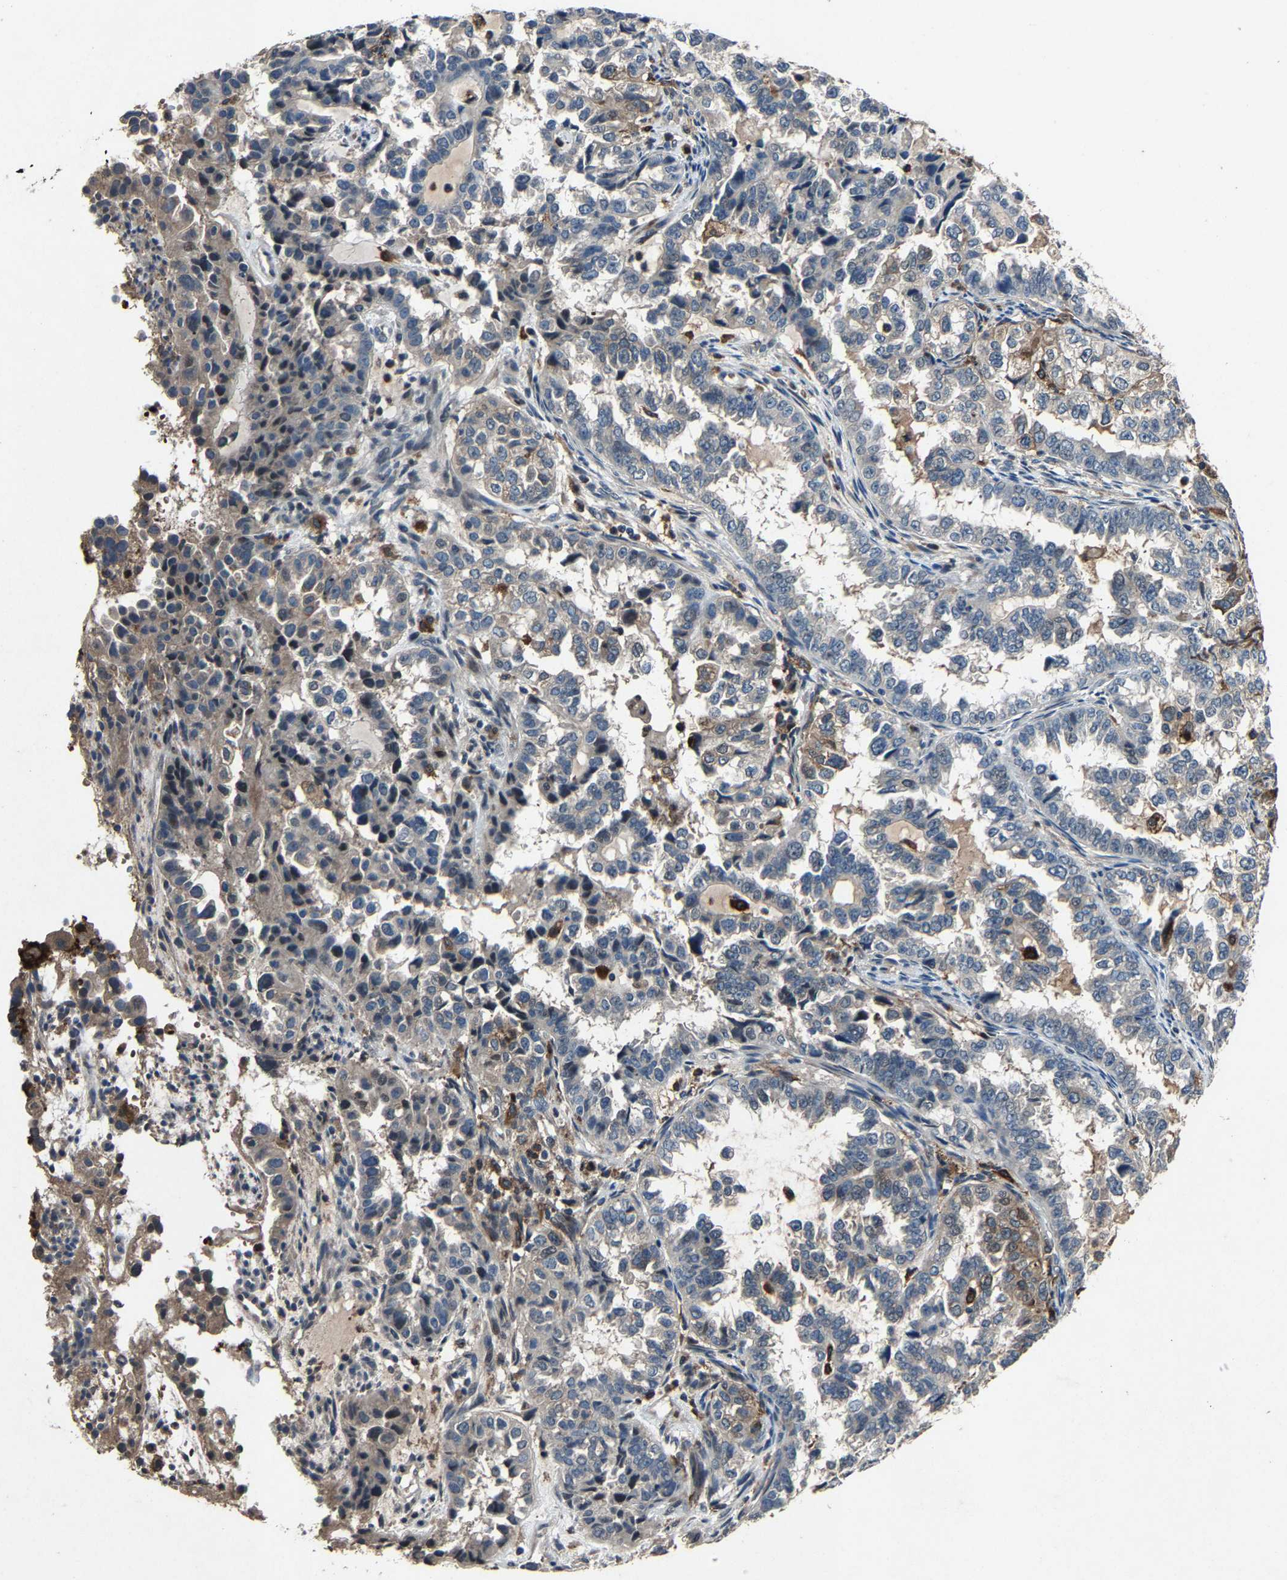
{"staining": {"intensity": "weak", "quantity": "<25%", "location": "cytoplasmic/membranous"}, "tissue": "endometrial cancer", "cell_type": "Tumor cells", "image_type": "cancer", "snomed": [{"axis": "morphology", "description": "Adenocarcinoma, NOS"}, {"axis": "topography", "description": "Endometrium"}], "caption": "Protein analysis of endometrial adenocarcinoma displays no significant staining in tumor cells.", "gene": "PCNX2", "patient": {"sex": "female", "age": 85}}